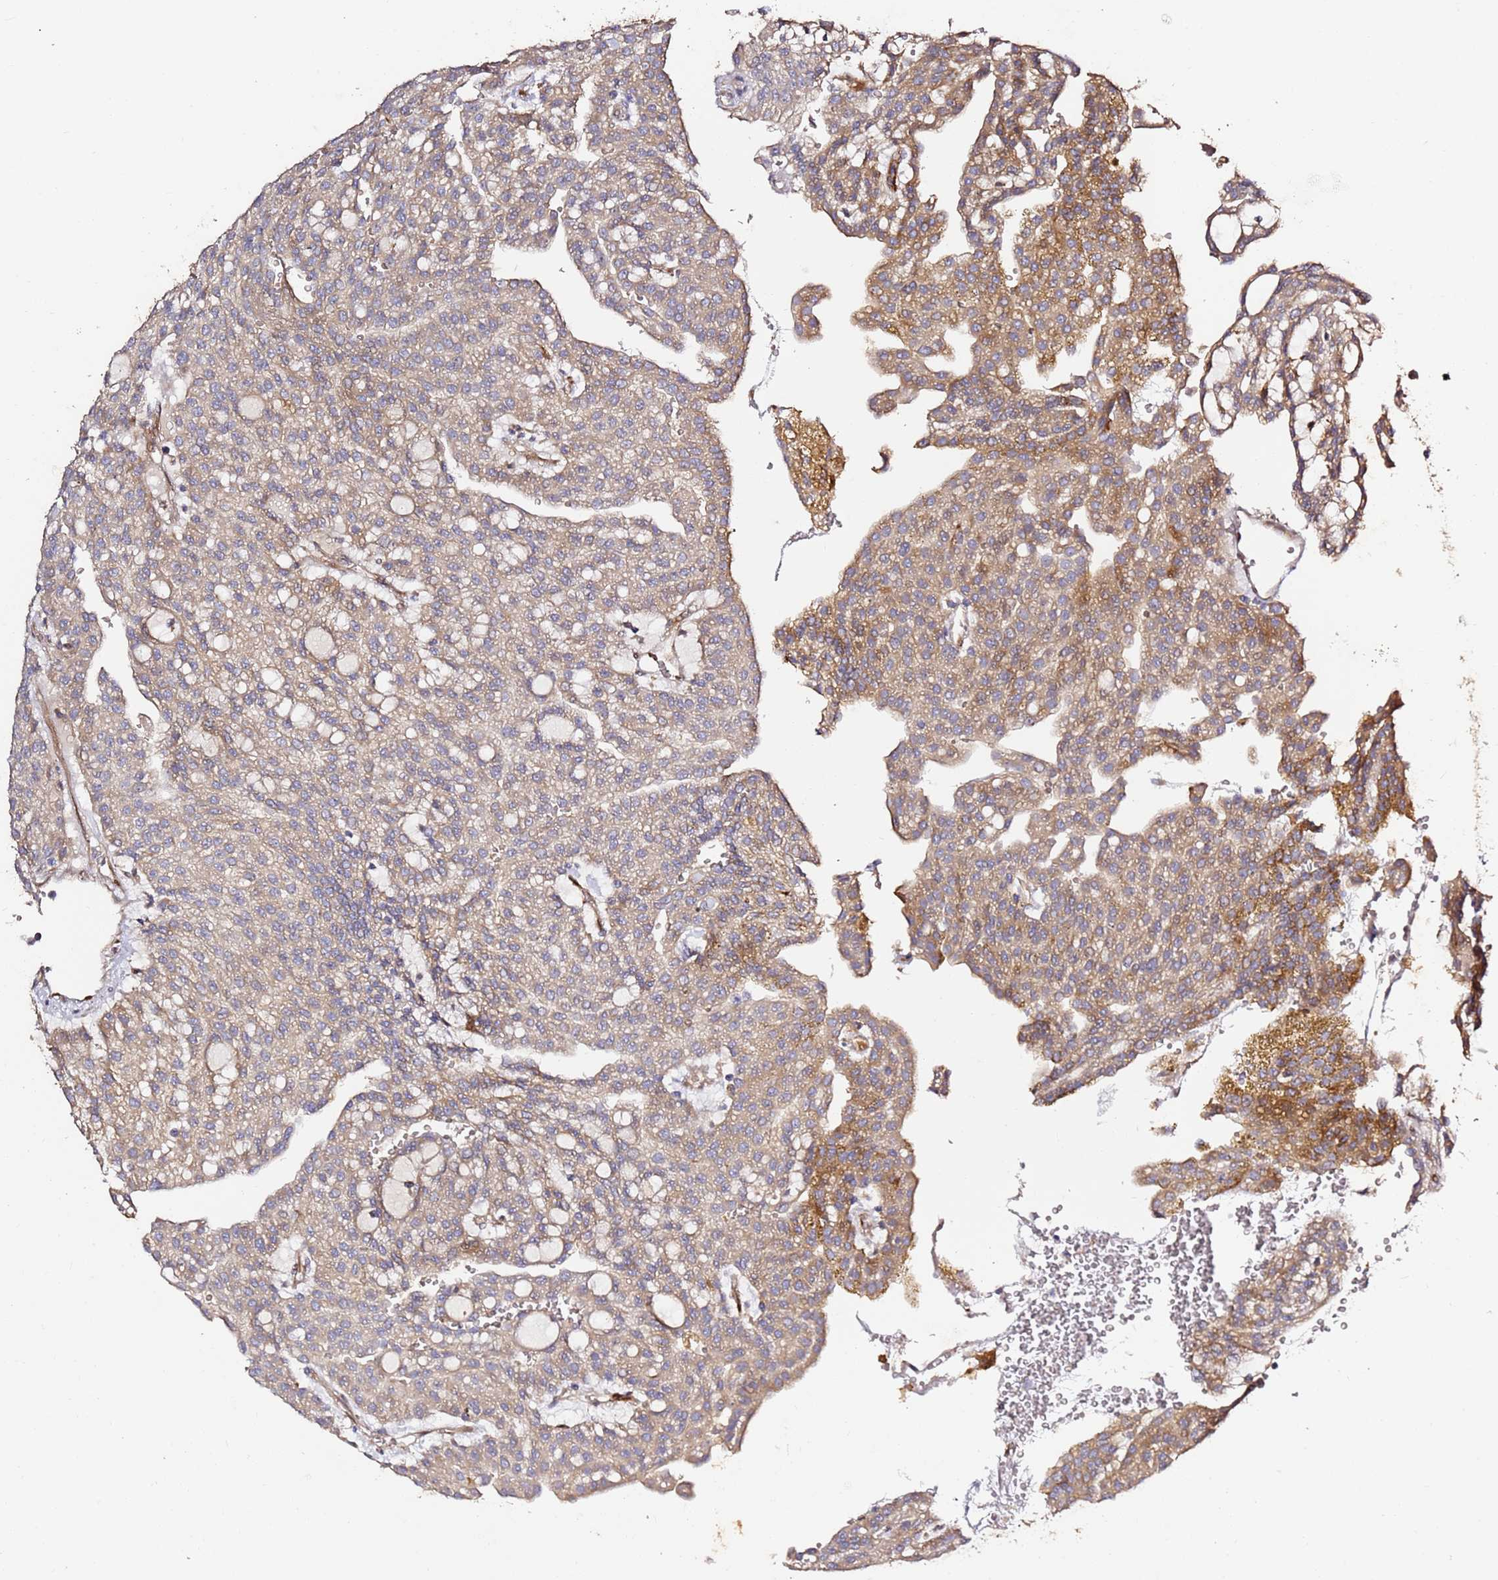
{"staining": {"intensity": "moderate", "quantity": "25%-75%", "location": "cytoplasmic/membranous"}, "tissue": "renal cancer", "cell_type": "Tumor cells", "image_type": "cancer", "snomed": [{"axis": "morphology", "description": "Adenocarcinoma, NOS"}, {"axis": "topography", "description": "Kidney"}], "caption": "A histopathology image of human renal cancer stained for a protein exhibits moderate cytoplasmic/membranous brown staining in tumor cells.", "gene": "HSD17B7", "patient": {"sex": "male", "age": 63}}